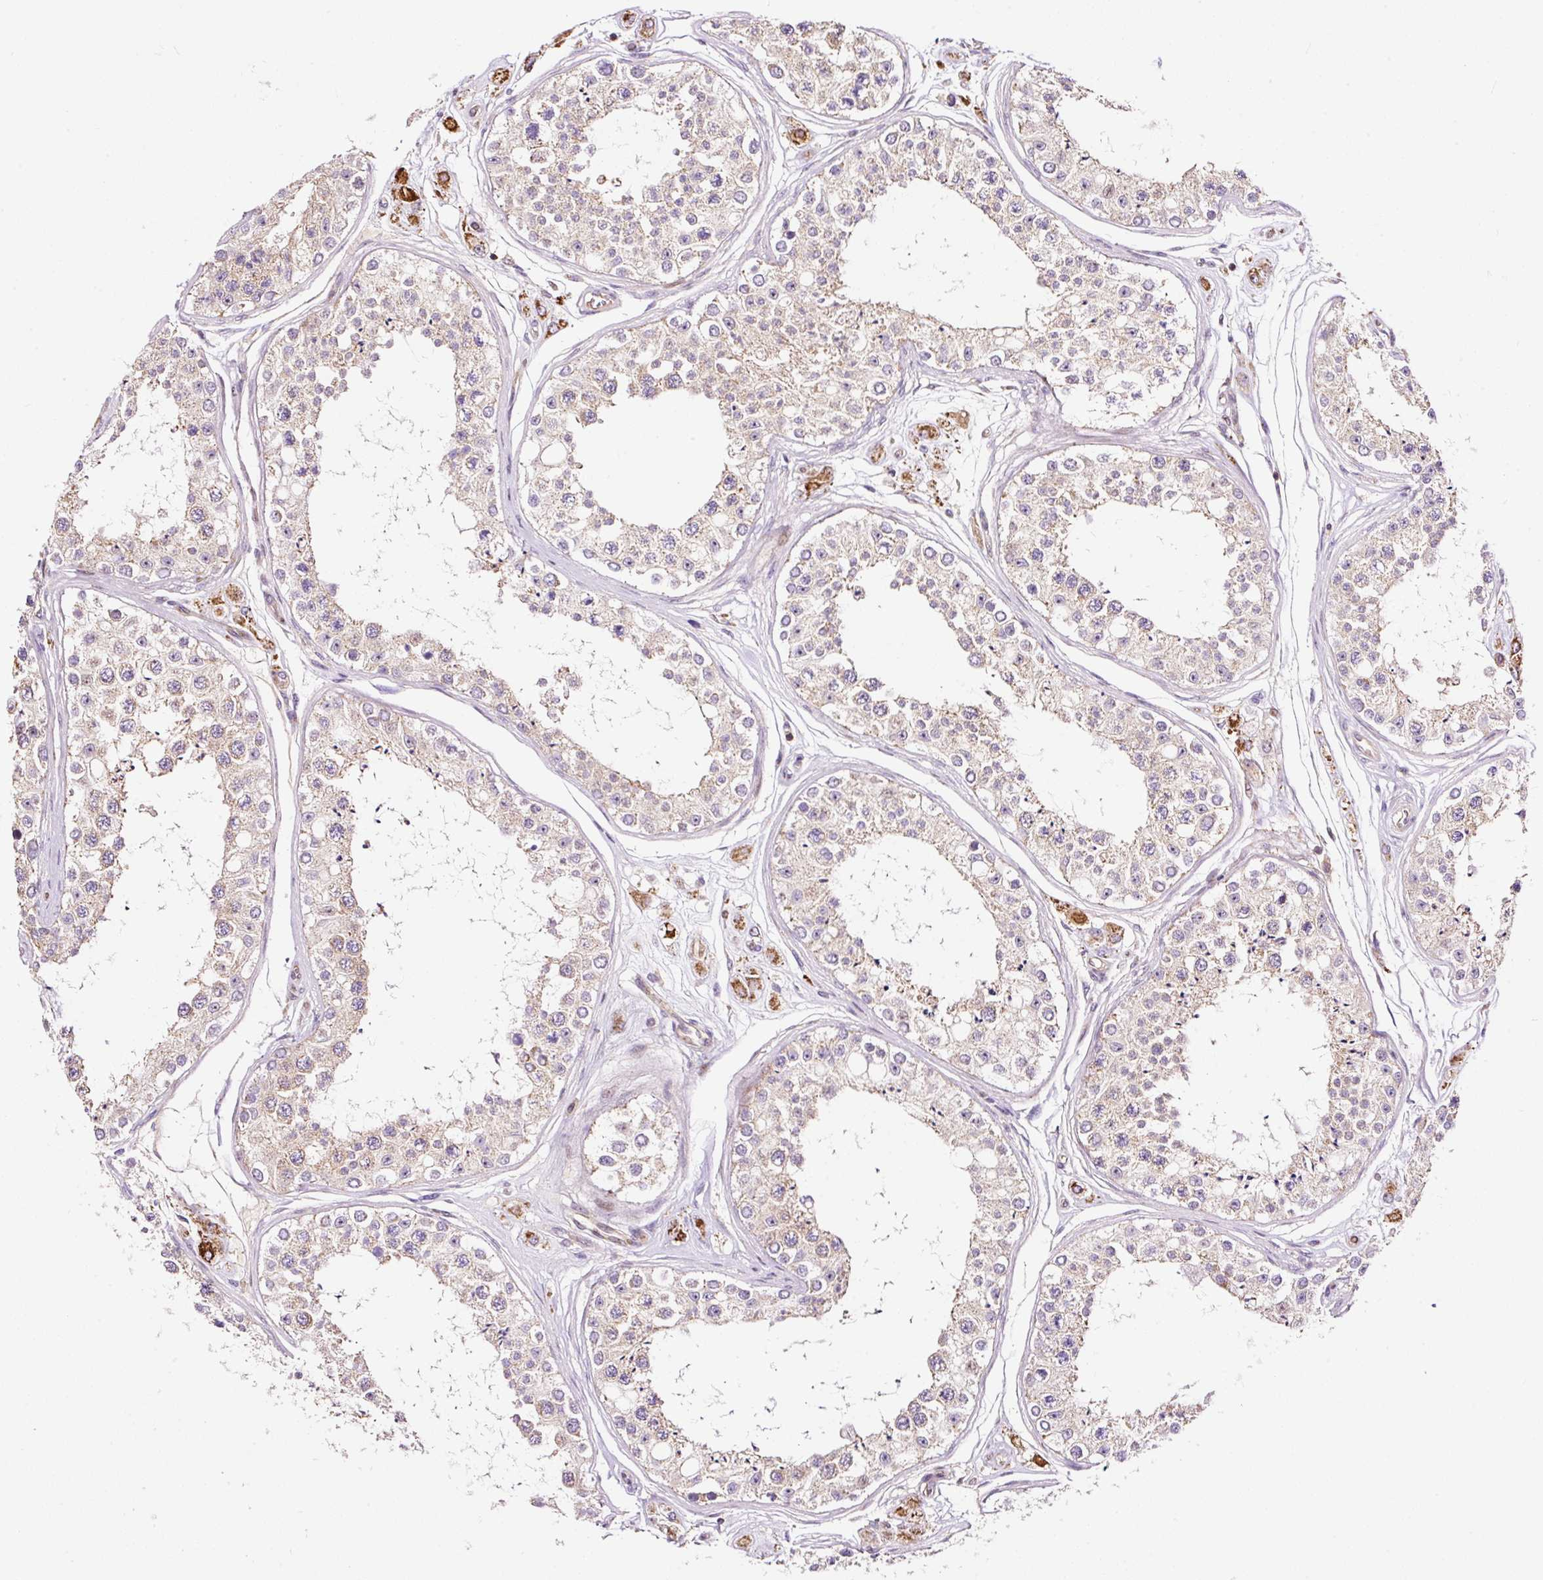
{"staining": {"intensity": "moderate", "quantity": "25%-75%", "location": "cytoplasmic/membranous"}, "tissue": "testis", "cell_type": "Cells in seminiferous ducts", "image_type": "normal", "snomed": [{"axis": "morphology", "description": "Normal tissue, NOS"}, {"axis": "topography", "description": "Testis"}], "caption": "Immunohistochemical staining of unremarkable human testis displays 25%-75% levels of moderate cytoplasmic/membranous protein positivity in approximately 25%-75% of cells in seminiferous ducts. Using DAB (brown) and hematoxylin (blue) stains, captured at high magnification using brightfield microscopy.", "gene": "BOLA3", "patient": {"sex": "male", "age": 25}}